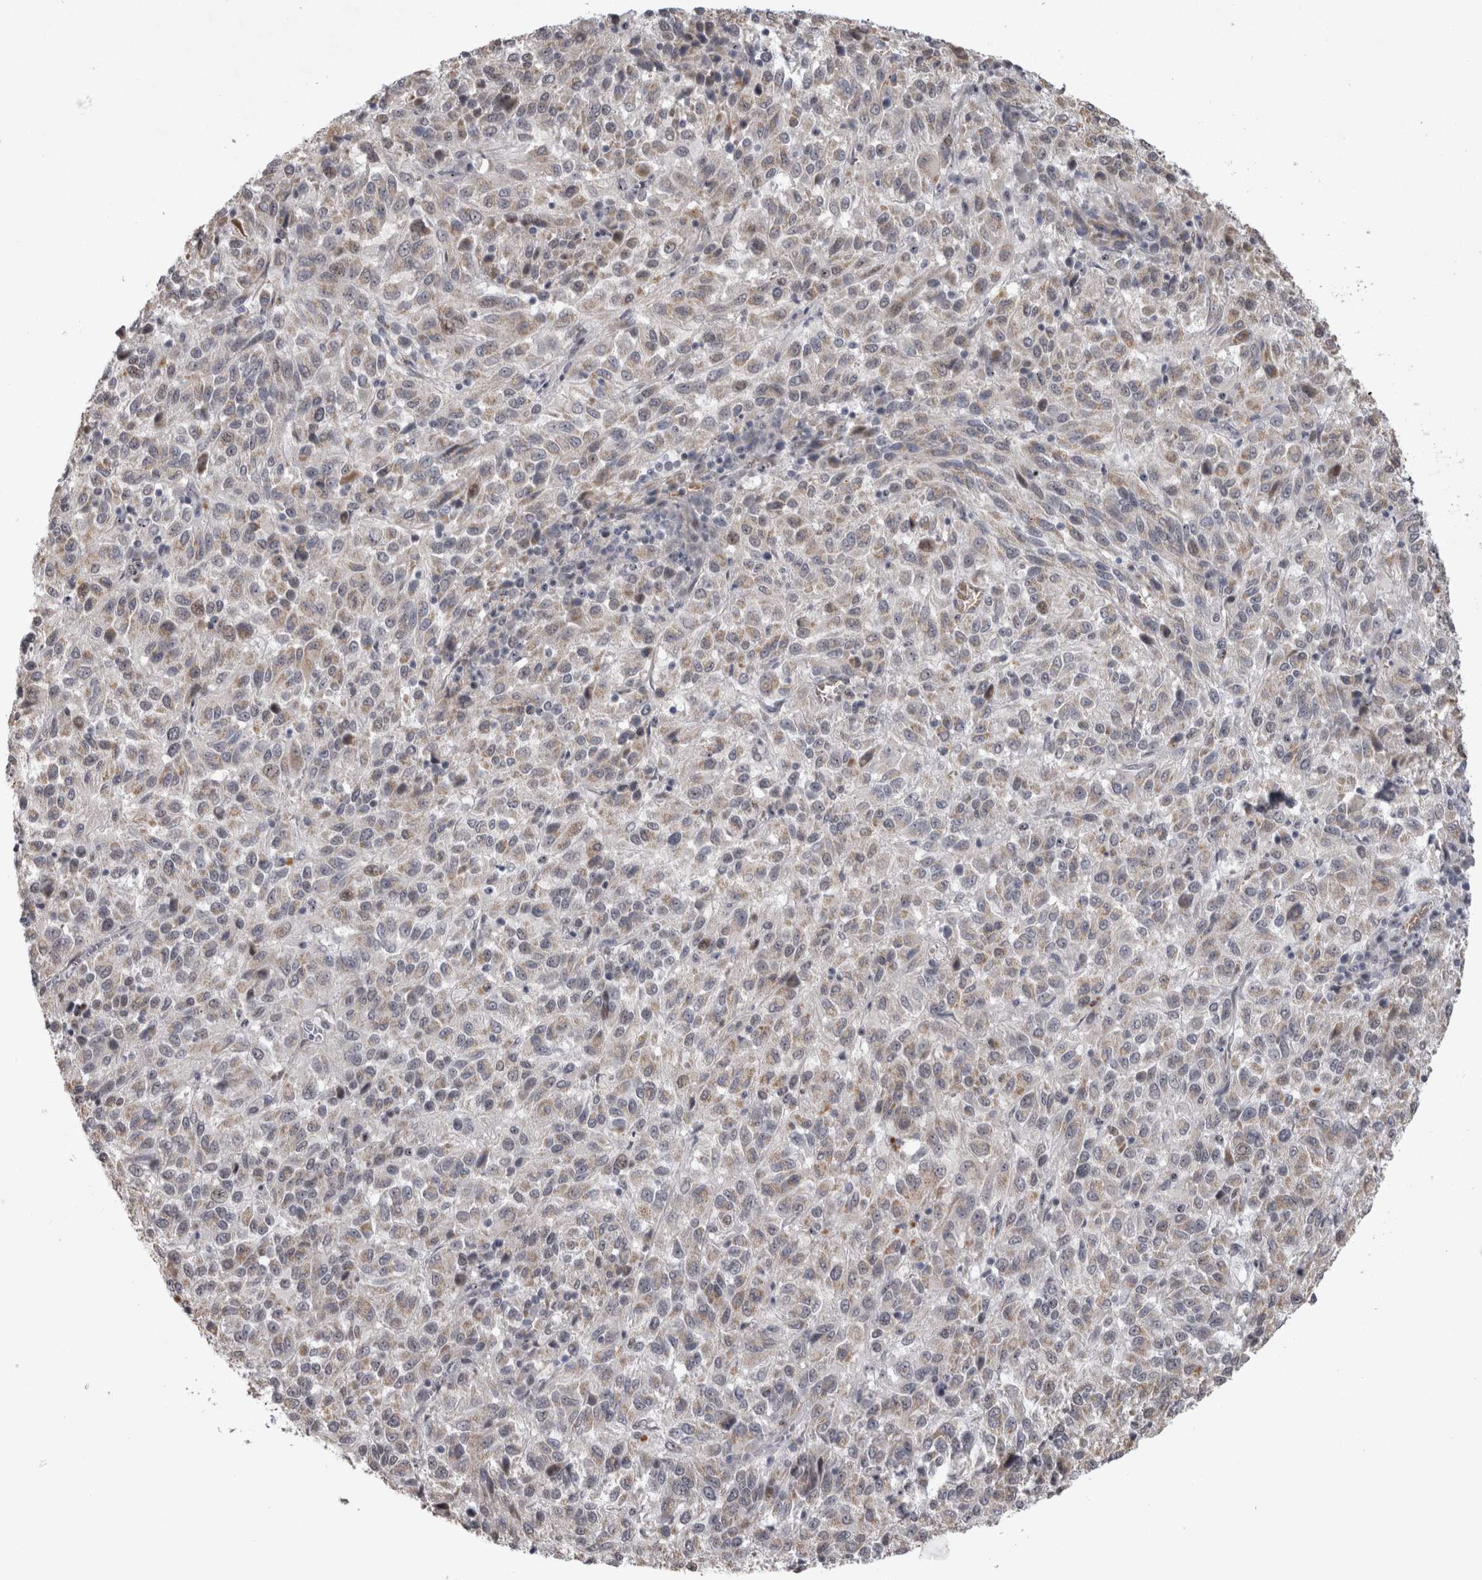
{"staining": {"intensity": "negative", "quantity": "none", "location": "none"}, "tissue": "melanoma", "cell_type": "Tumor cells", "image_type": "cancer", "snomed": [{"axis": "morphology", "description": "Malignant melanoma, Metastatic site"}, {"axis": "topography", "description": "Lung"}], "caption": "DAB (3,3'-diaminobenzidine) immunohistochemical staining of human malignant melanoma (metastatic site) shows no significant positivity in tumor cells.", "gene": "IFI44", "patient": {"sex": "male", "age": 64}}